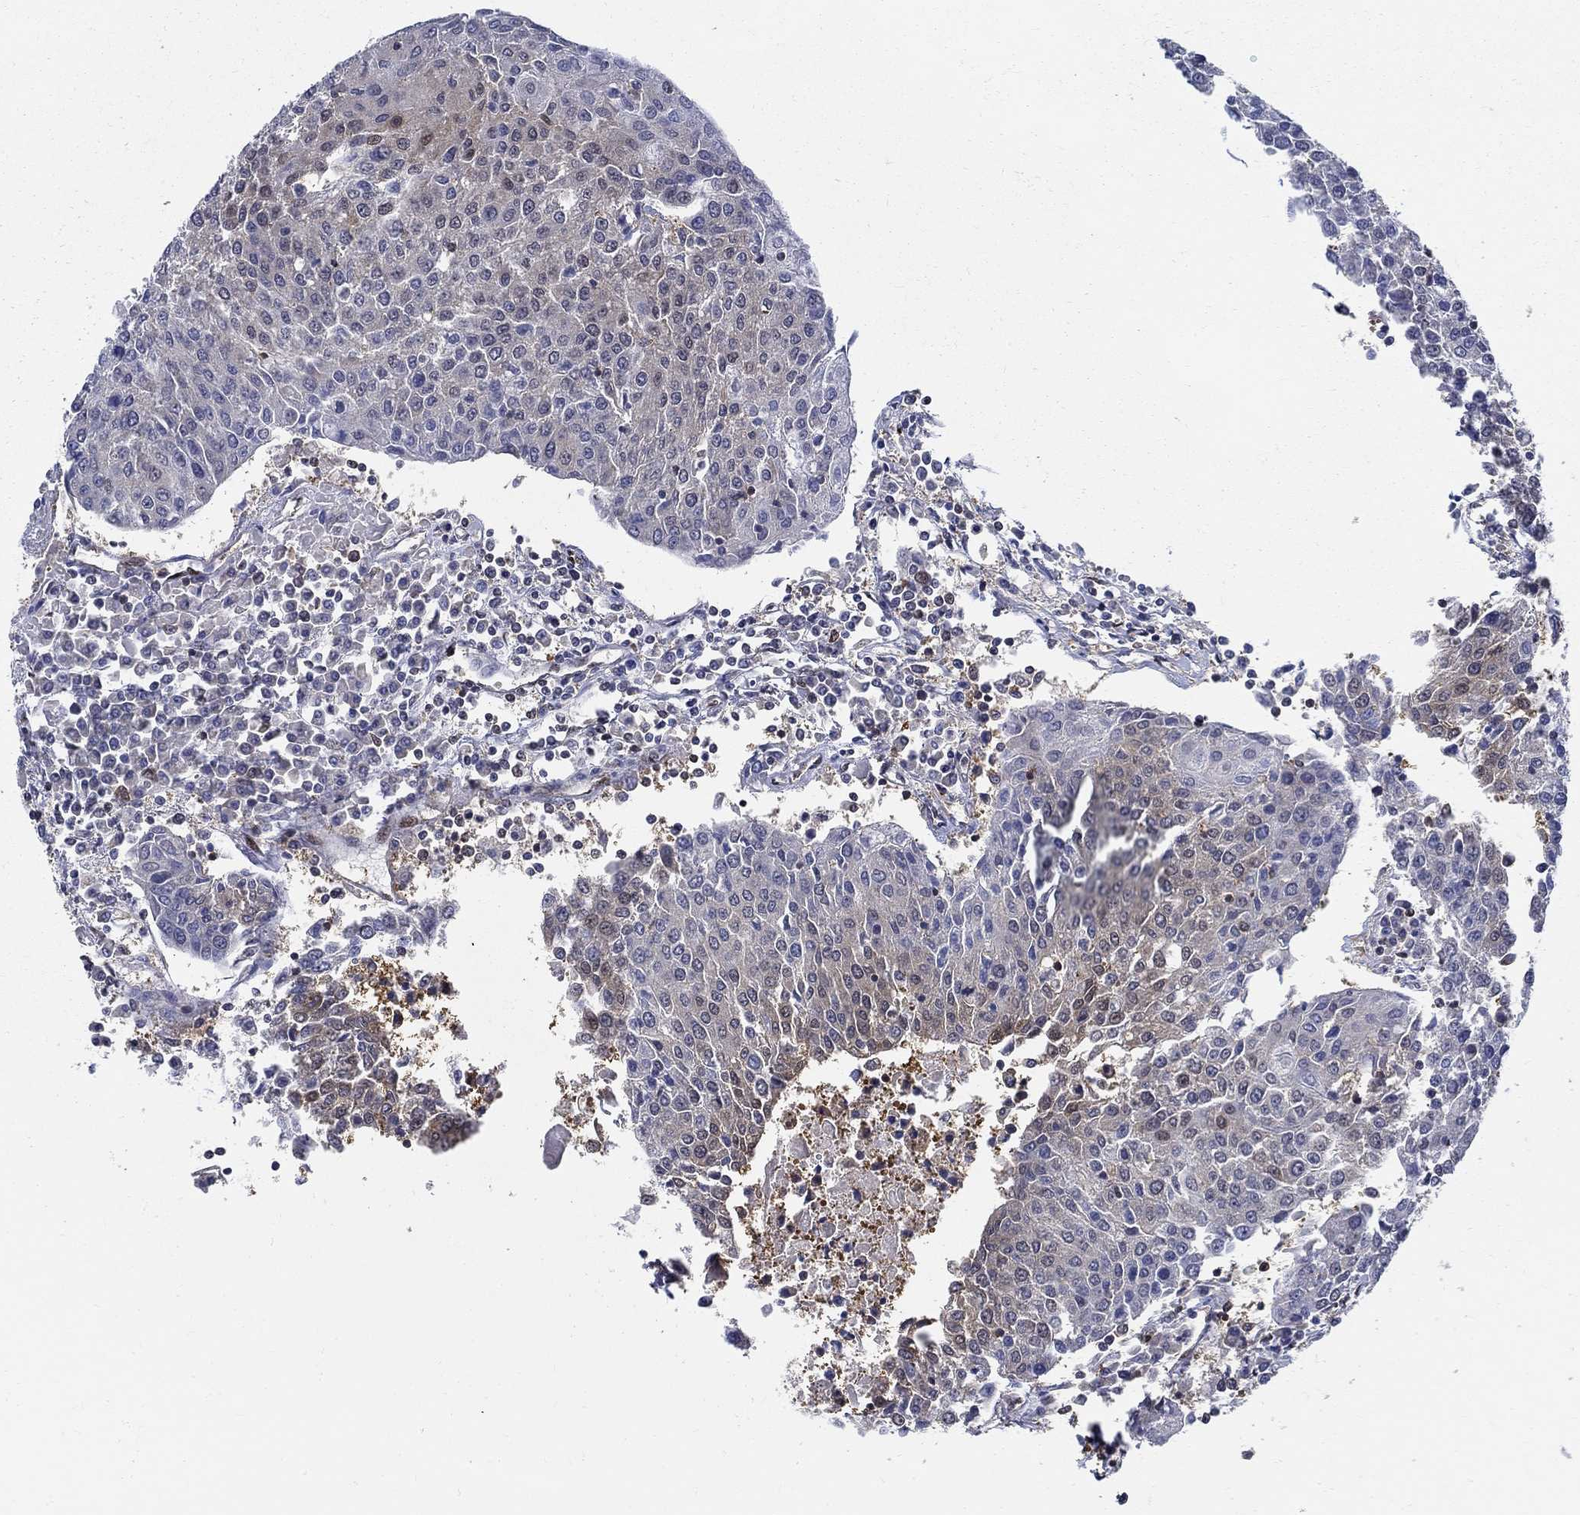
{"staining": {"intensity": "weak", "quantity": "<25%", "location": "cytoplasmic/membranous"}, "tissue": "urothelial cancer", "cell_type": "Tumor cells", "image_type": "cancer", "snomed": [{"axis": "morphology", "description": "Urothelial carcinoma, High grade"}, {"axis": "topography", "description": "Urinary bladder"}], "caption": "The histopathology image reveals no staining of tumor cells in urothelial carcinoma (high-grade).", "gene": "ZNF594", "patient": {"sex": "female", "age": 85}}